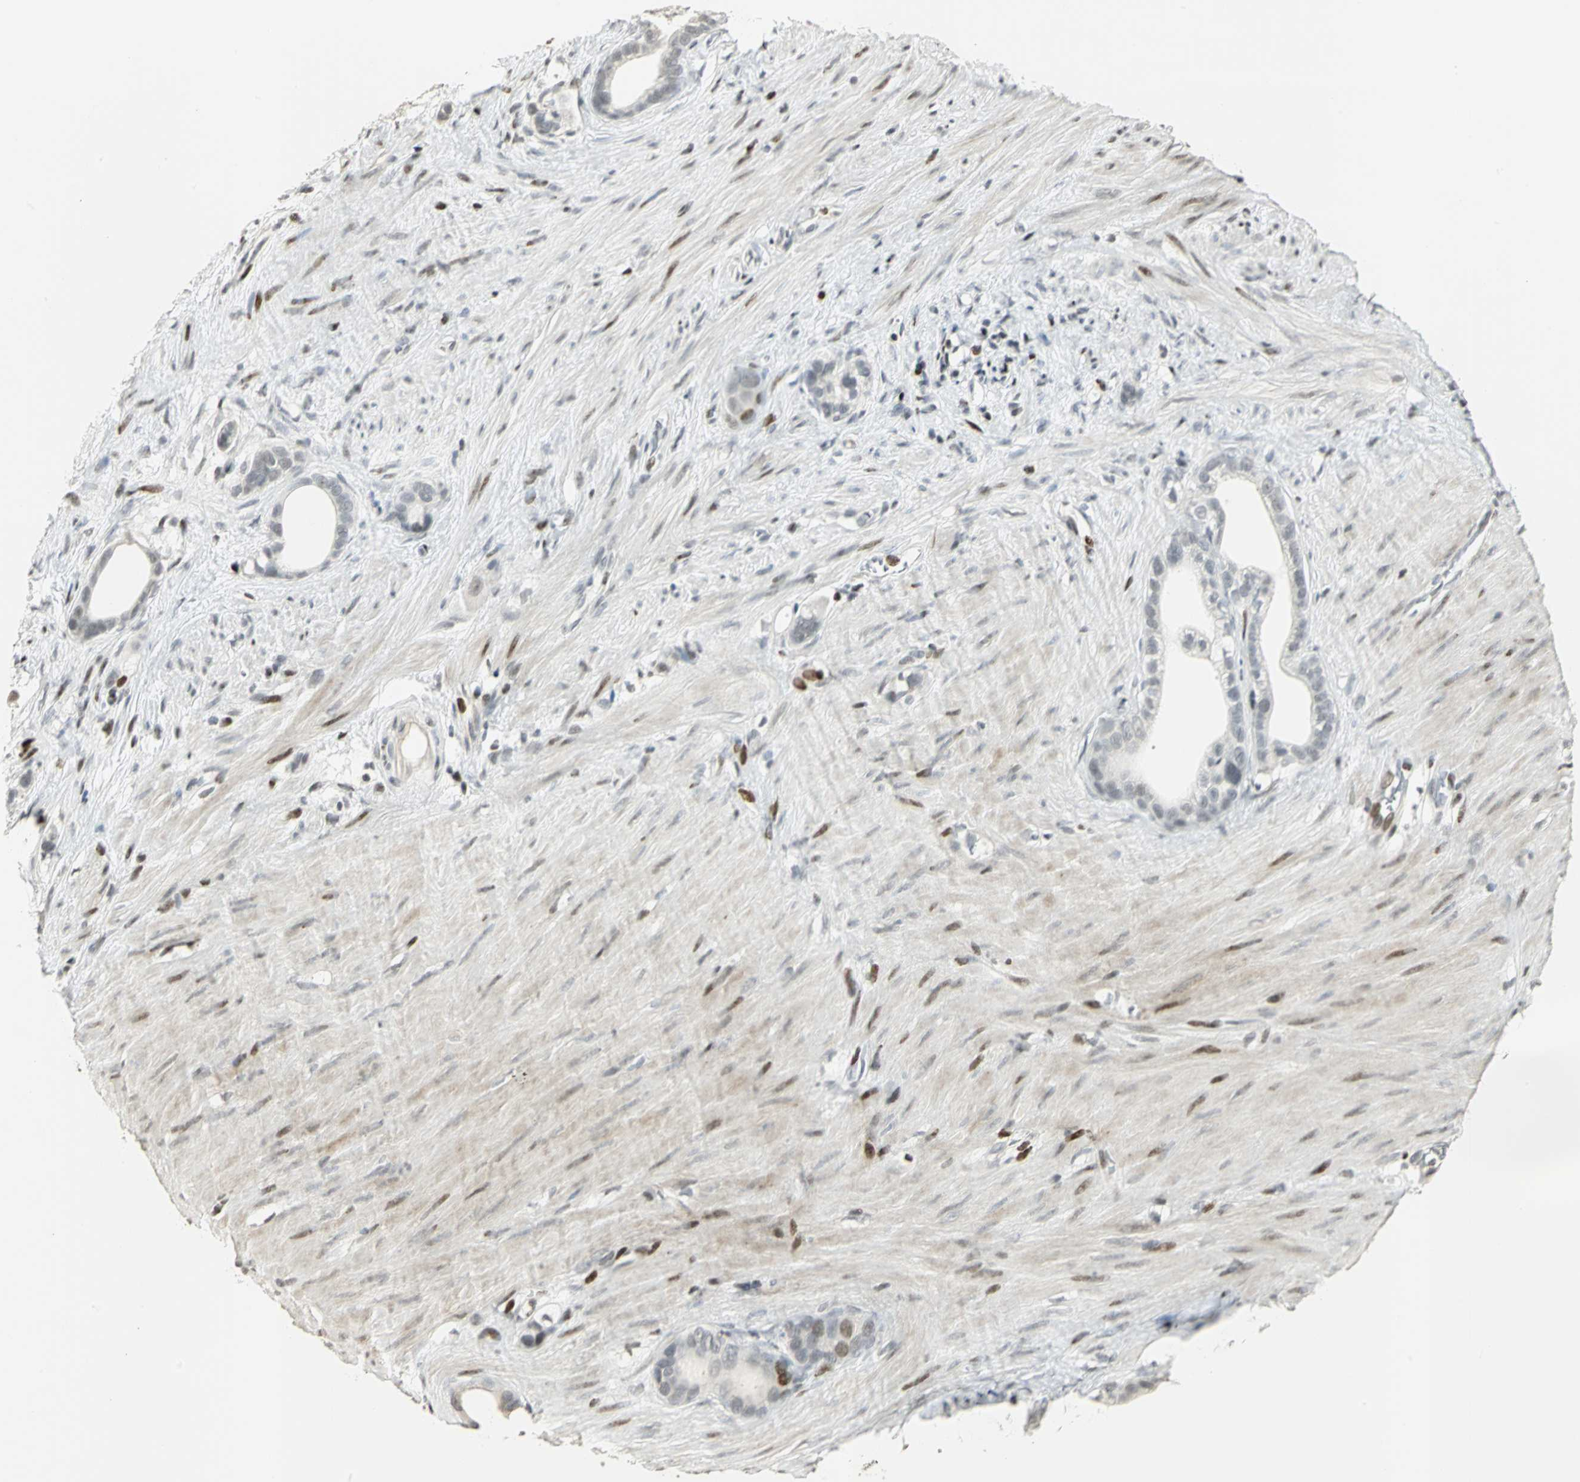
{"staining": {"intensity": "weak", "quantity": "<25%", "location": "nuclear"}, "tissue": "stomach cancer", "cell_type": "Tumor cells", "image_type": "cancer", "snomed": [{"axis": "morphology", "description": "Adenocarcinoma, NOS"}, {"axis": "topography", "description": "Stomach"}], "caption": "Immunohistochemistry (IHC) histopathology image of neoplastic tissue: human stomach cancer (adenocarcinoma) stained with DAB (3,3'-diaminobenzidine) displays no significant protein positivity in tumor cells.", "gene": "KDM1A", "patient": {"sex": "female", "age": 75}}